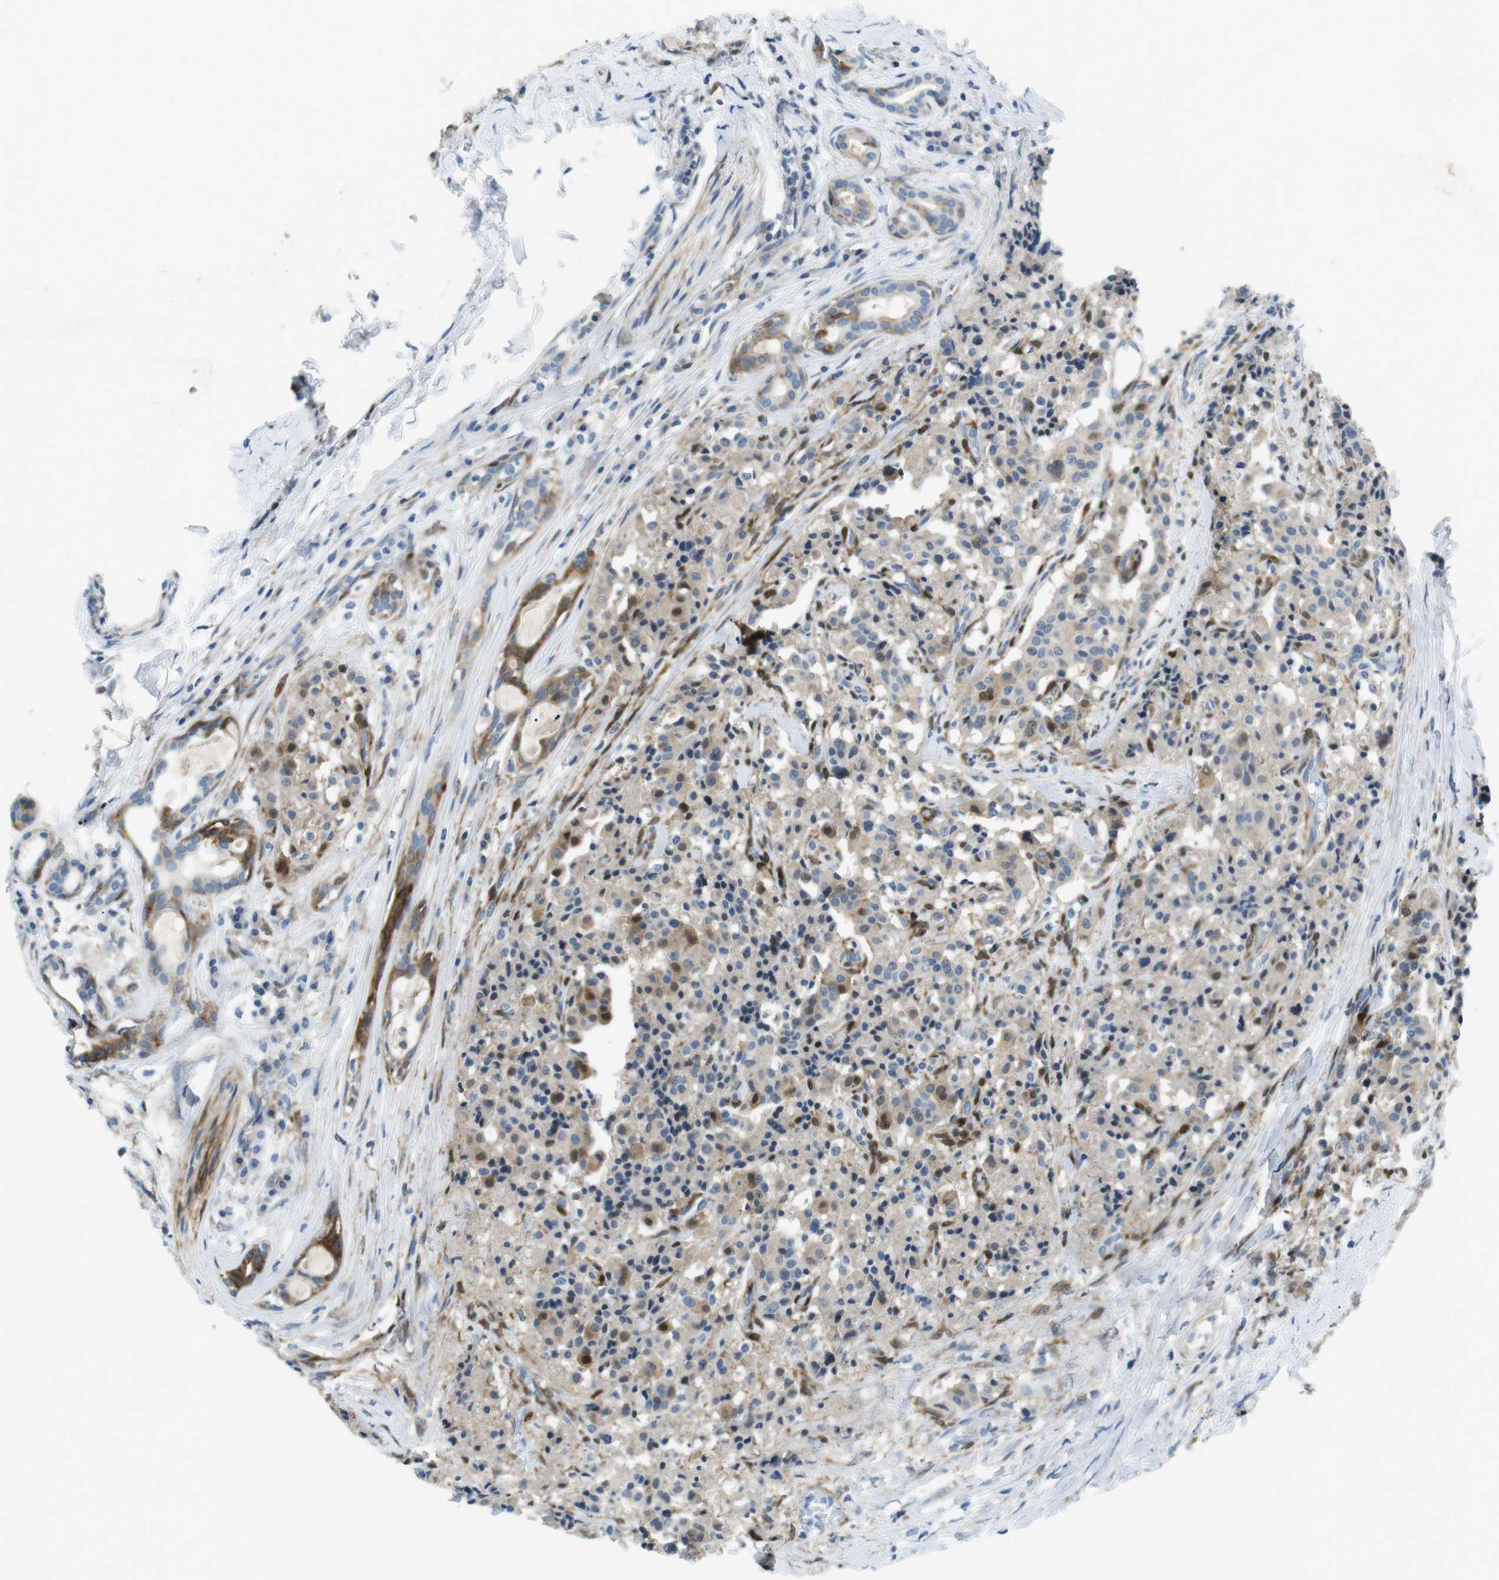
{"staining": {"intensity": "moderate", "quantity": "<25%", "location": "cytoplasmic/membranous"}, "tissue": "carcinoid", "cell_type": "Tumor cells", "image_type": "cancer", "snomed": [{"axis": "morphology", "description": "Carcinoid, malignant, NOS"}, {"axis": "topography", "description": "Lung"}], "caption": "Immunohistochemistry photomicrograph of neoplastic tissue: carcinoid stained using immunohistochemistry (IHC) shows low levels of moderate protein expression localized specifically in the cytoplasmic/membranous of tumor cells, appearing as a cytoplasmic/membranous brown color.", "gene": "PHLDA1", "patient": {"sex": "male", "age": 30}}